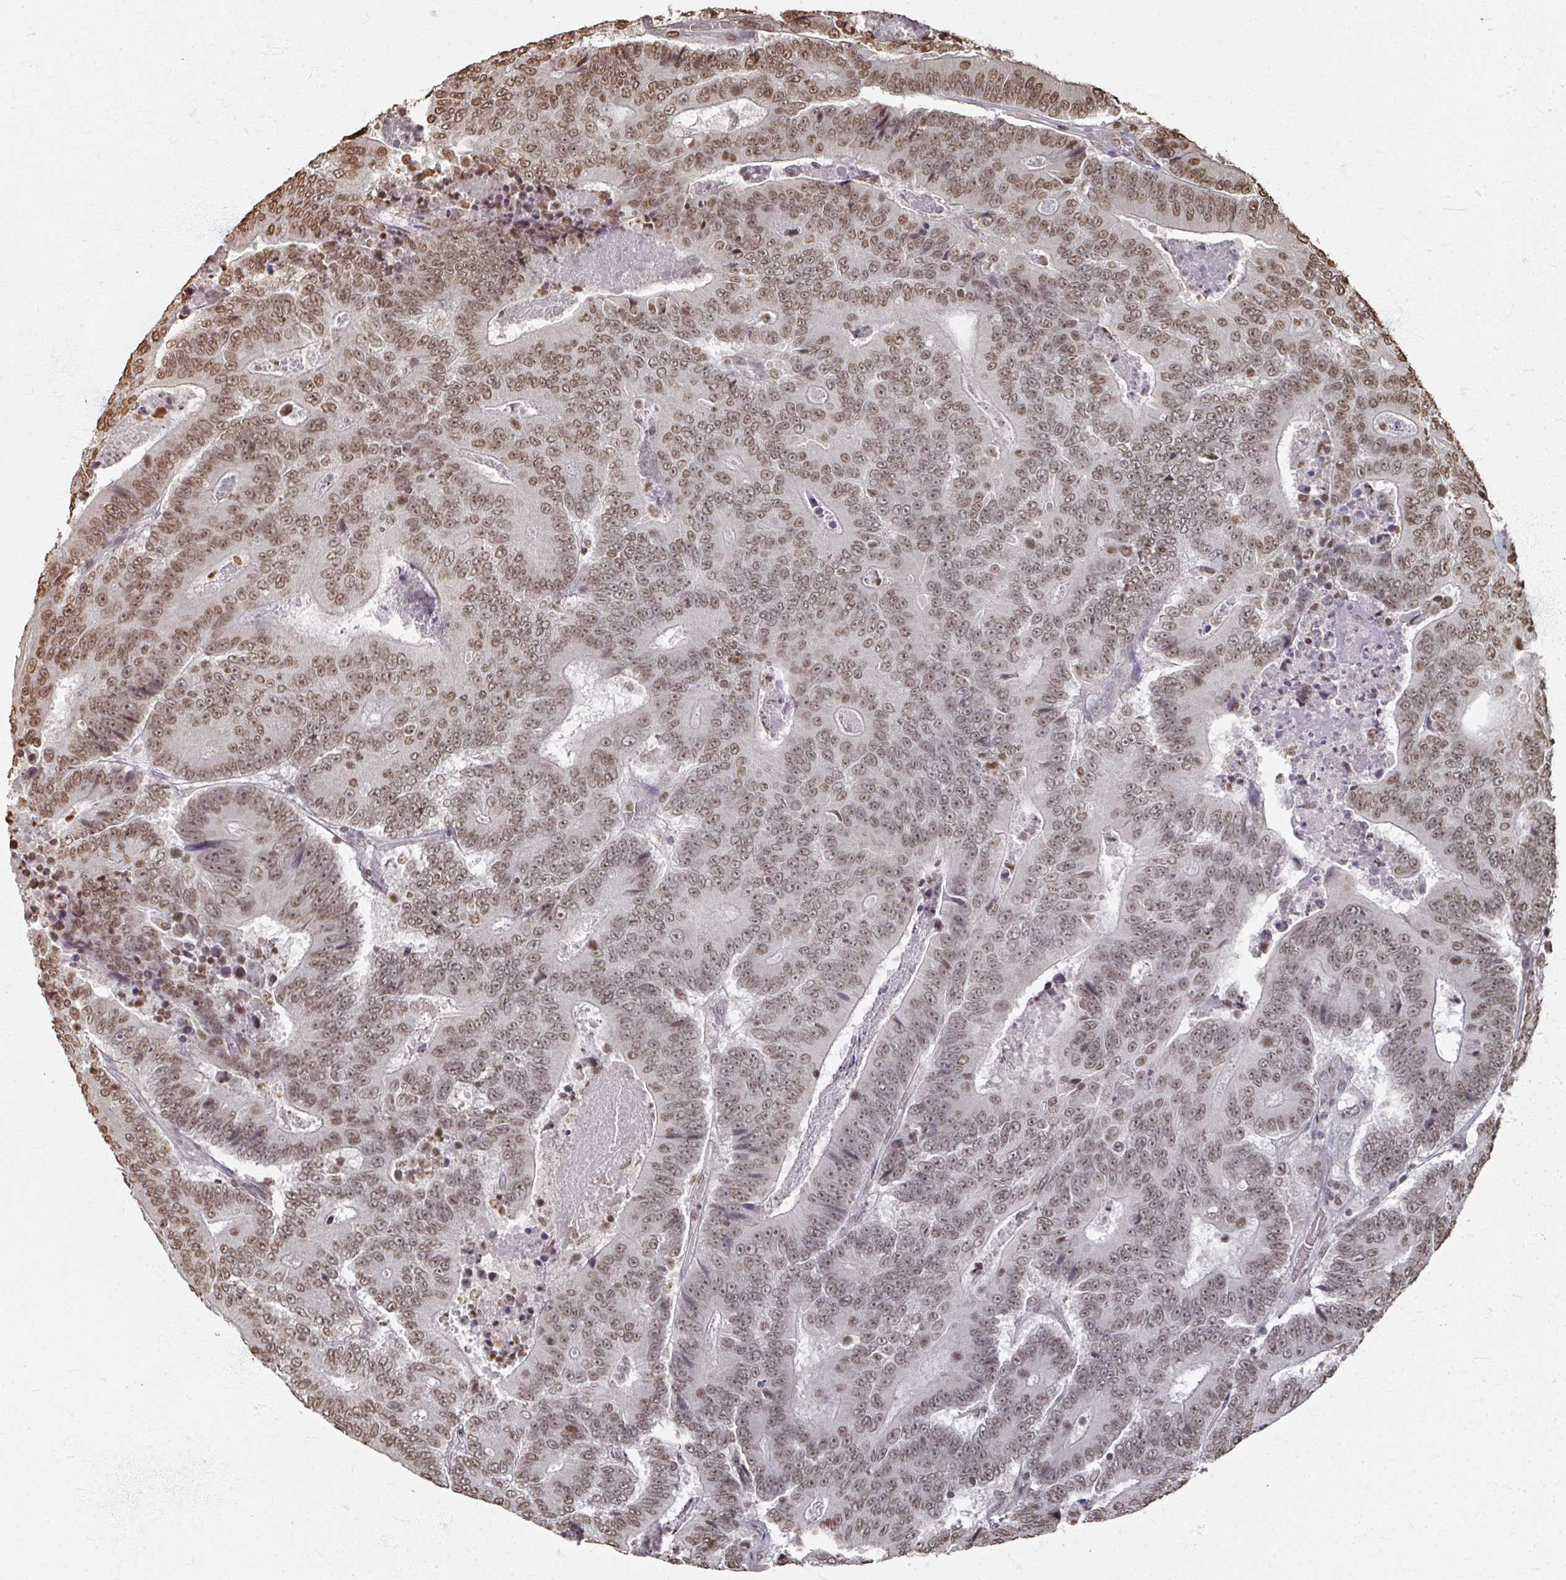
{"staining": {"intensity": "moderate", "quantity": ">75%", "location": "nuclear"}, "tissue": "colorectal cancer", "cell_type": "Tumor cells", "image_type": "cancer", "snomed": [{"axis": "morphology", "description": "Adenocarcinoma, NOS"}, {"axis": "topography", "description": "Colon"}], "caption": "Colorectal cancer was stained to show a protein in brown. There is medium levels of moderate nuclear positivity in approximately >75% of tumor cells.", "gene": "DCUN1D5", "patient": {"sex": "male", "age": 83}}